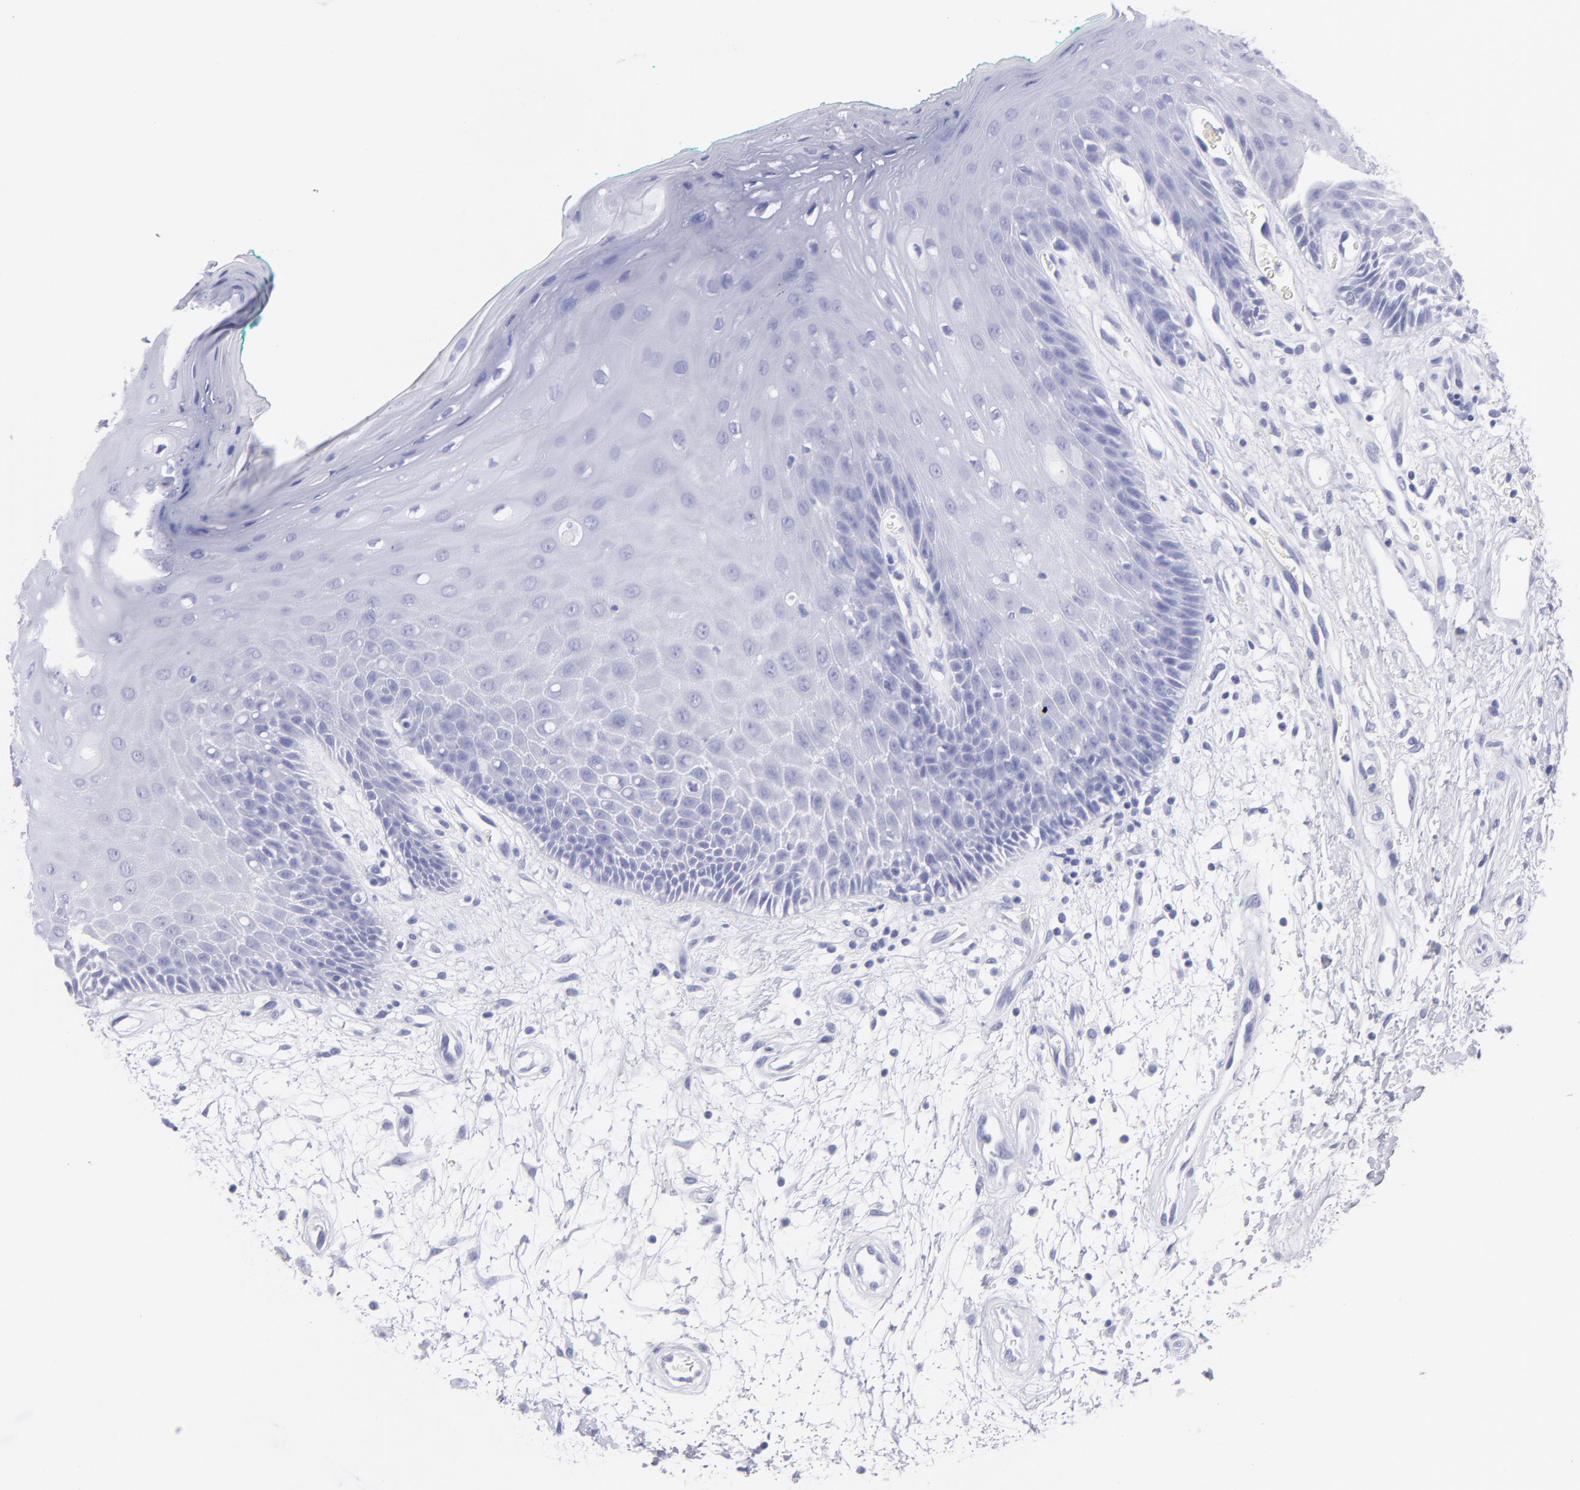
{"staining": {"intensity": "negative", "quantity": "none", "location": "none"}, "tissue": "oral mucosa", "cell_type": "Squamous epithelial cells", "image_type": "normal", "snomed": [{"axis": "morphology", "description": "Normal tissue, NOS"}, {"axis": "morphology", "description": "Squamous cell carcinoma, NOS"}, {"axis": "topography", "description": "Skeletal muscle"}, {"axis": "topography", "description": "Oral tissue"}, {"axis": "topography", "description": "Head-Neck"}], "caption": "Oral mucosa was stained to show a protein in brown. There is no significant staining in squamous epithelial cells. Brightfield microscopy of immunohistochemistry stained with DAB (brown) and hematoxylin (blue), captured at high magnification.", "gene": "PIP", "patient": {"sex": "female", "age": 84}}